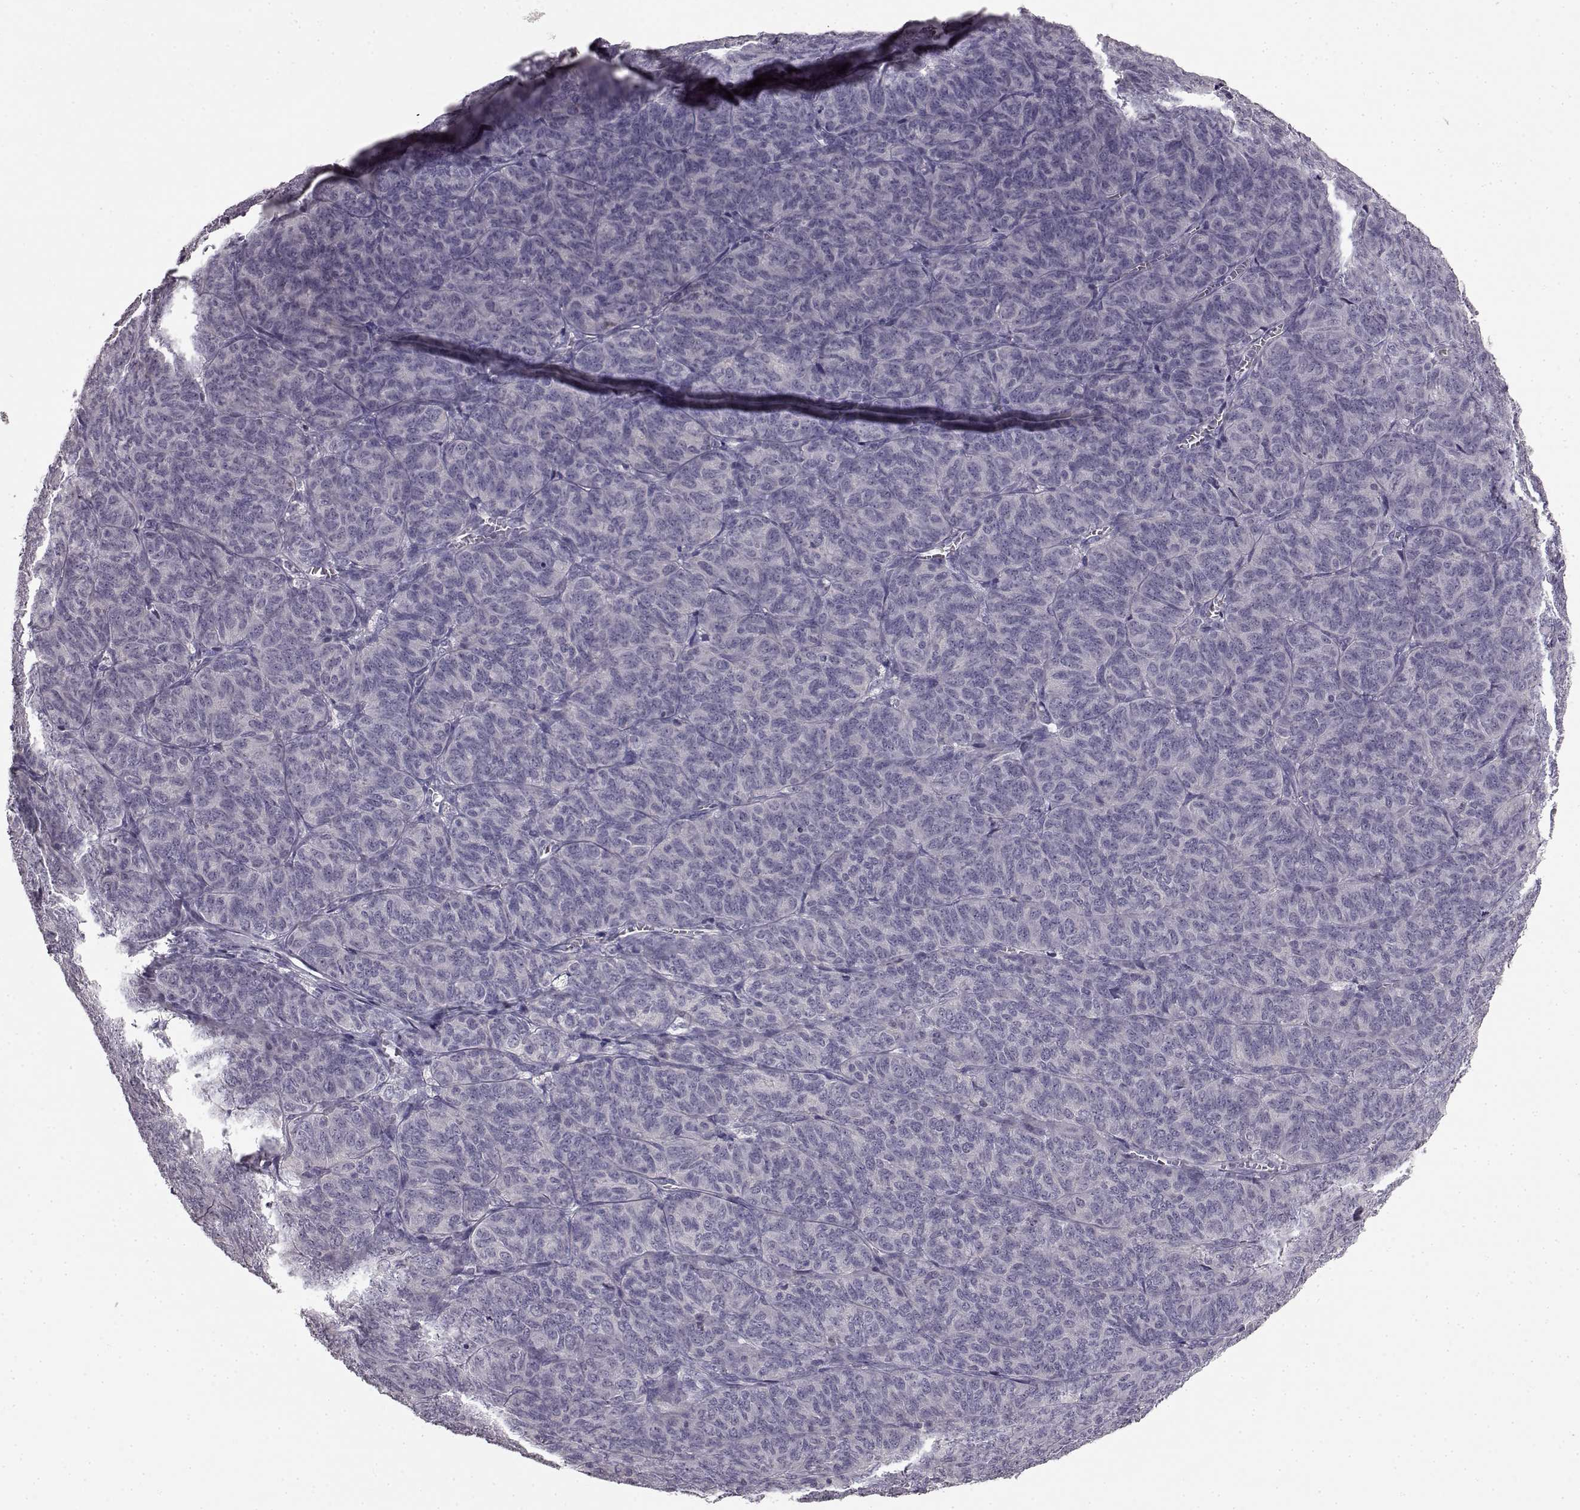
{"staining": {"intensity": "negative", "quantity": "none", "location": "none"}, "tissue": "ovarian cancer", "cell_type": "Tumor cells", "image_type": "cancer", "snomed": [{"axis": "morphology", "description": "Carcinoma, endometroid"}, {"axis": "topography", "description": "Ovary"}], "caption": "Immunohistochemistry (IHC) histopathology image of human endometroid carcinoma (ovarian) stained for a protein (brown), which exhibits no expression in tumor cells.", "gene": "KRT85", "patient": {"sex": "female", "age": 80}}